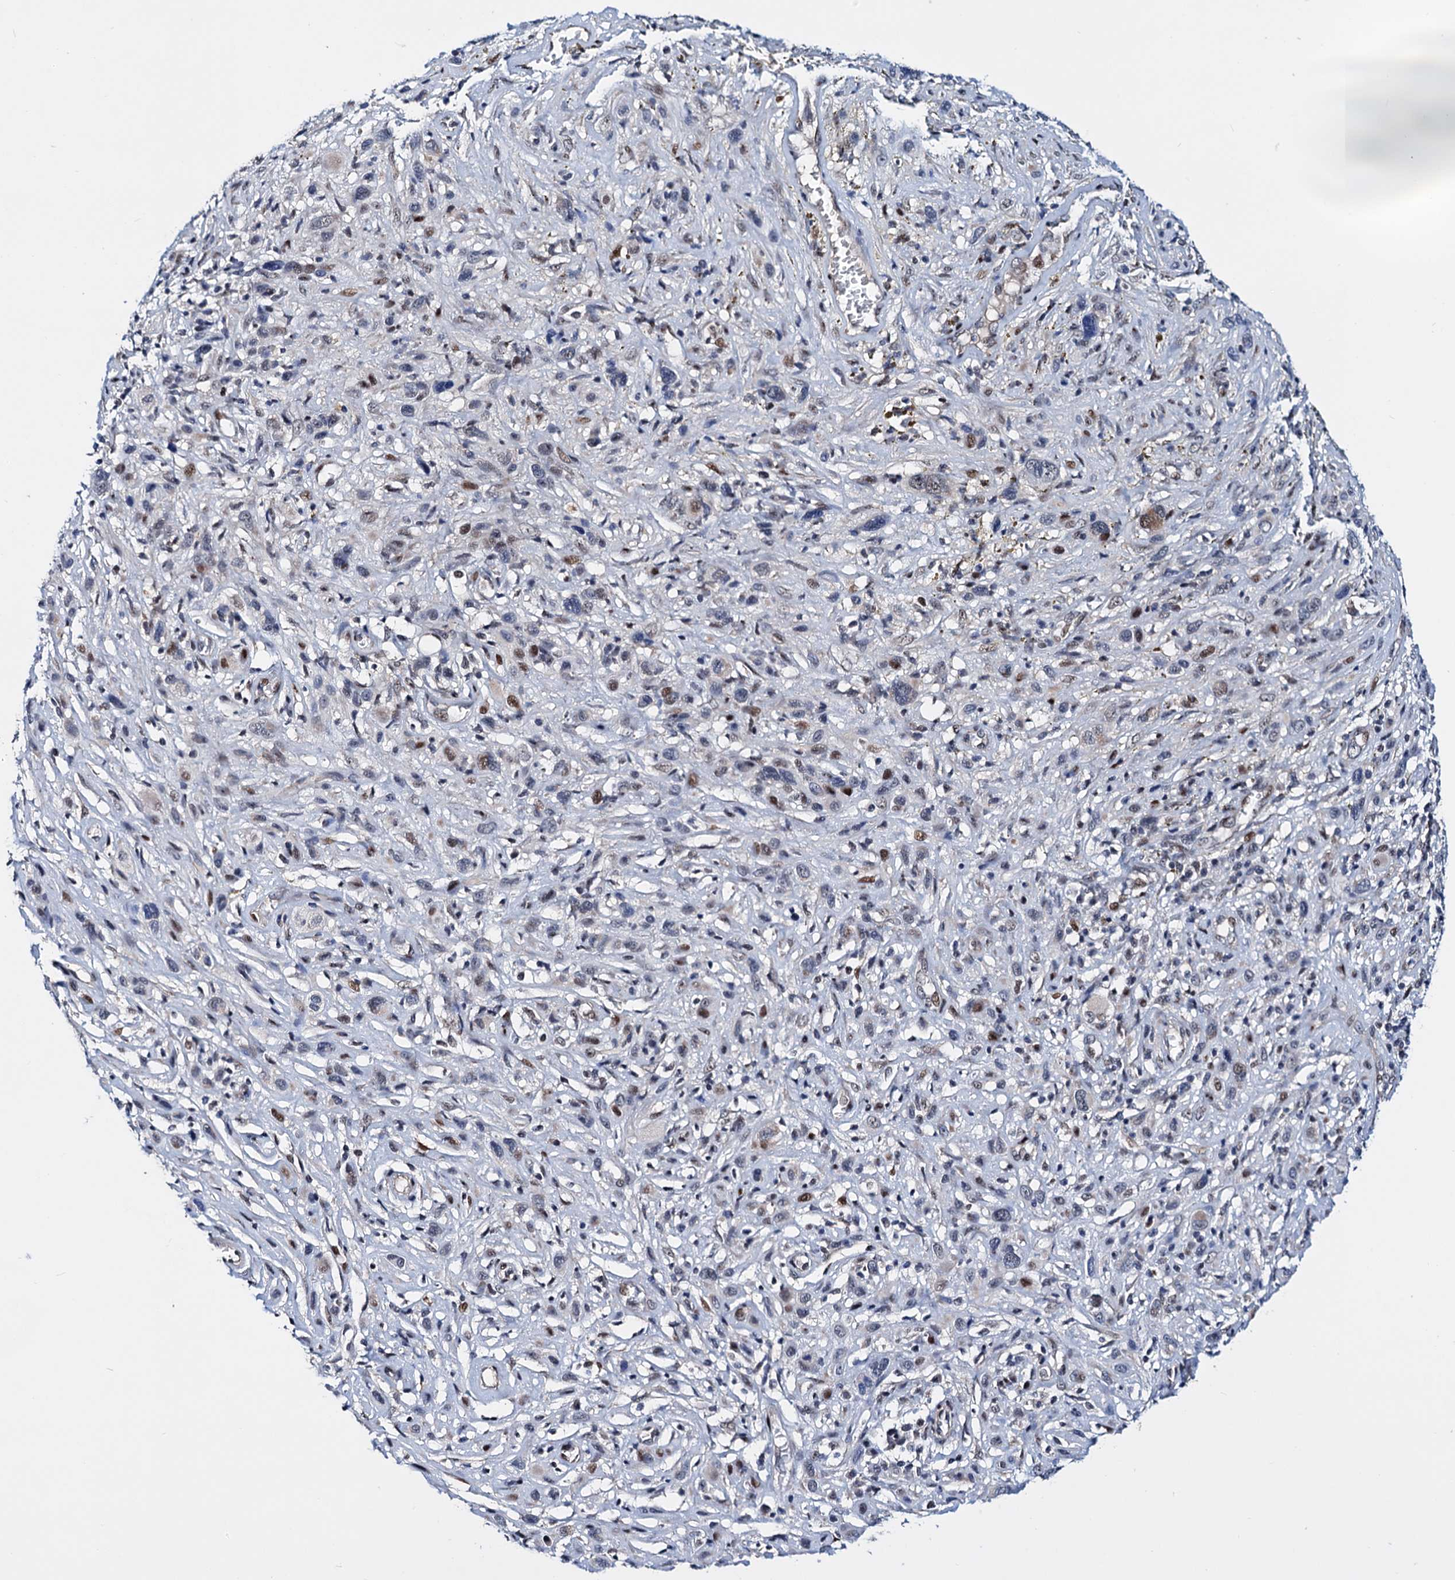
{"staining": {"intensity": "moderate", "quantity": "25%-75%", "location": "cytoplasmic/membranous,nuclear"}, "tissue": "melanoma", "cell_type": "Tumor cells", "image_type": "cancer", "snomed": [{"axis": "morphology", "description": "Malignant melanoma, NOS"}, {"axis": "topography", "description": "Skin of trunk"}], "caption": "A photomicrograph showing moderate cytoplasmic/membranous and nuclear staining in about 25%-75% of tumor cells in melanoma, as visualized by brown immunohistochemical staining.", "gene": "COA4", "patient": {"sex": "male", "age": 71}}